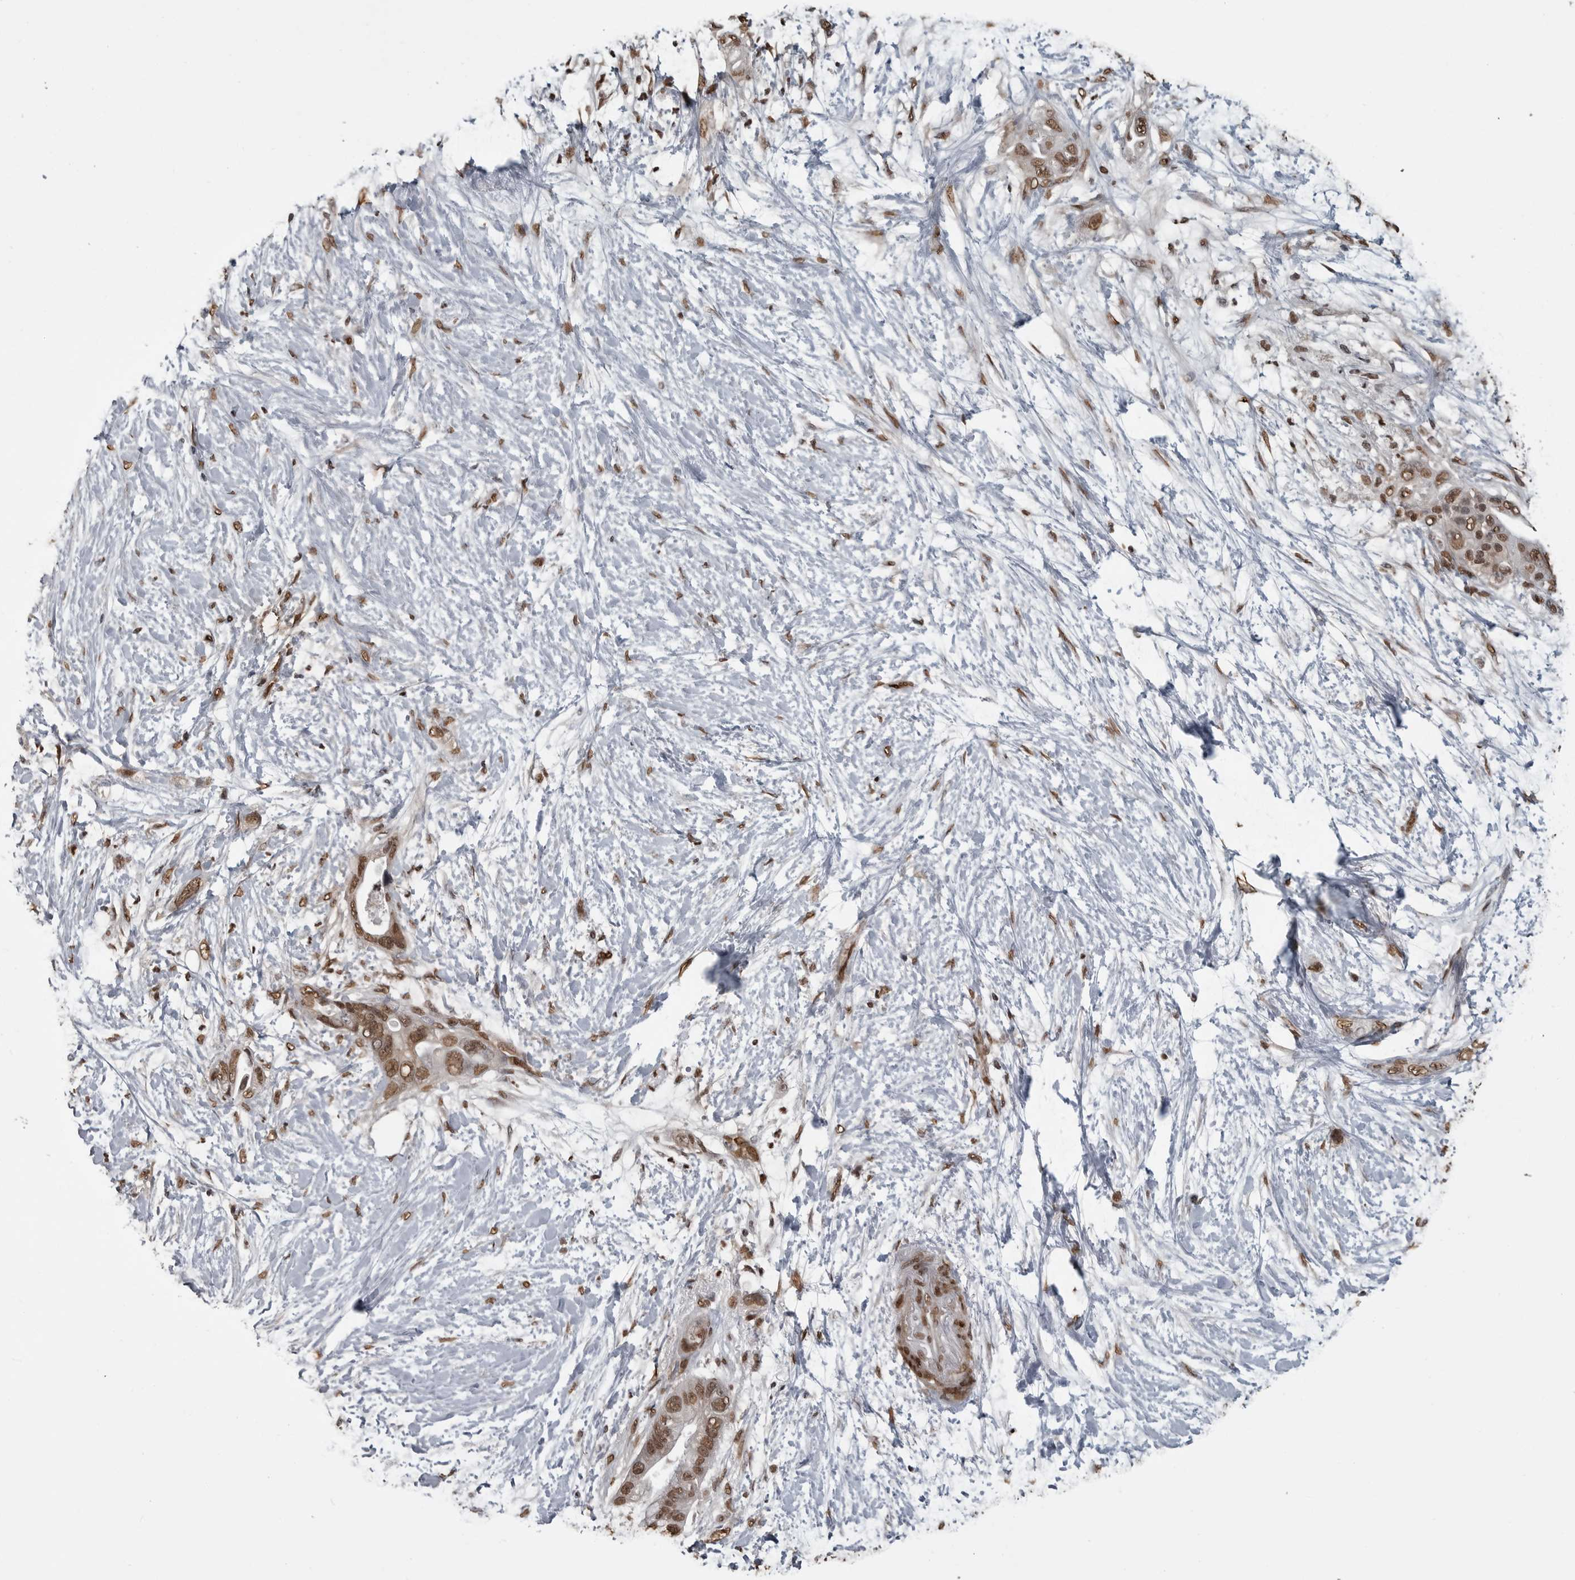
{"staining": {"intensity": "moderate", "quantity": ">75%", "location": "nuclear"}, "tissue": "pancreatic cancer", "cell_type": "Tumor cells", "image_type": "cancer", "snomed": [{"axis": "morphology", "description": "Adenocarcinoma, NOS"}, {"axis": "topography", "description": "Pancreas"}], "caption": "Brown immunohistochemical staining in human pancreatic cancer (adenocarcinoma) exhibits moderate nuclear staining in about >75% of tumor cells.", "gene": "SMAD2", "patient": {"sex": "male", "age": 53}}